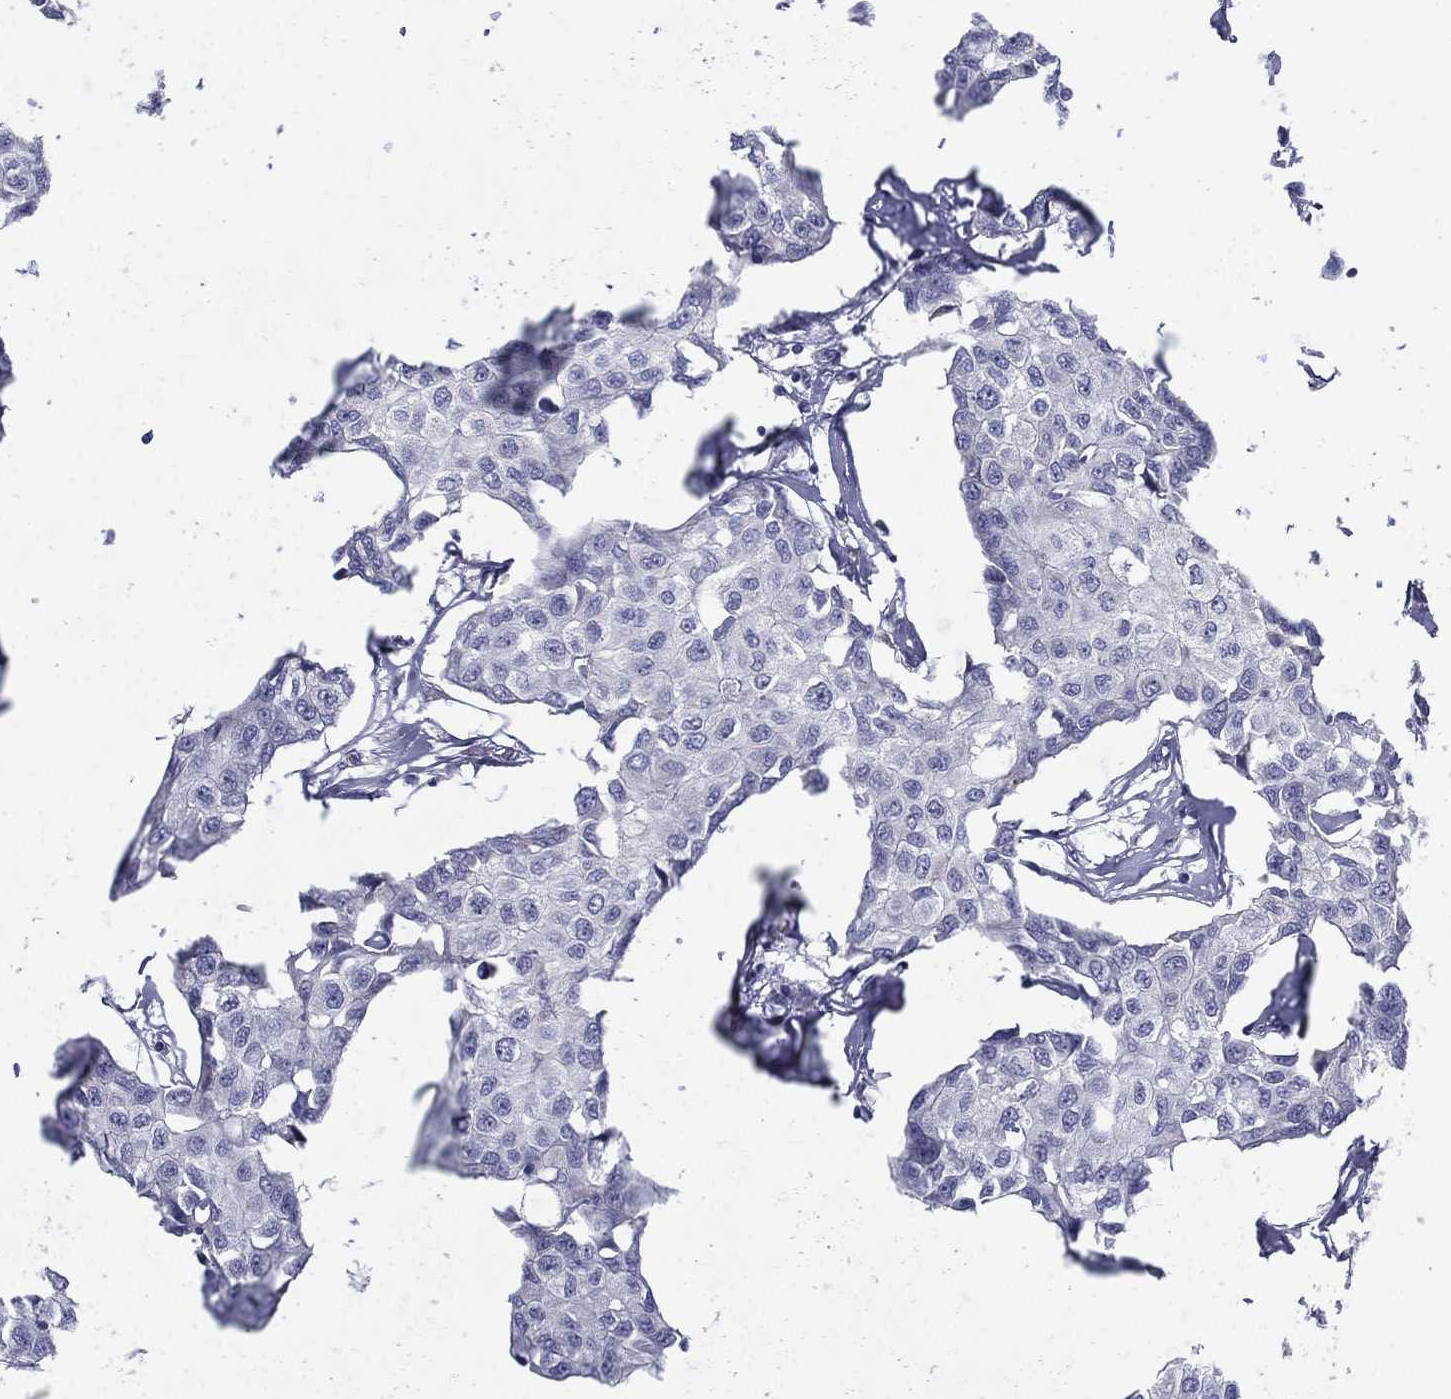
{"staining": {"intensity": "negative", "quantity": "none", "location": "none"}, "tissue": "breast cancer", "cell_type": "Tumor cells", "image_type": "cancer", "snomed": [{"axis": "morphology", "description": "Duct carcinoma"}, {"axis": "topography", "description": "Breast"}], "caption": "Immunohistochemistry (IHC) micrograph of neoplastic tissue: human breast cancer (invasive ductal carcinoma) stained with DAB reveals no significant protein positivity in tumor cells.", "gene": "C19orf18", "patient": {"sex": "female", "age": 80}}